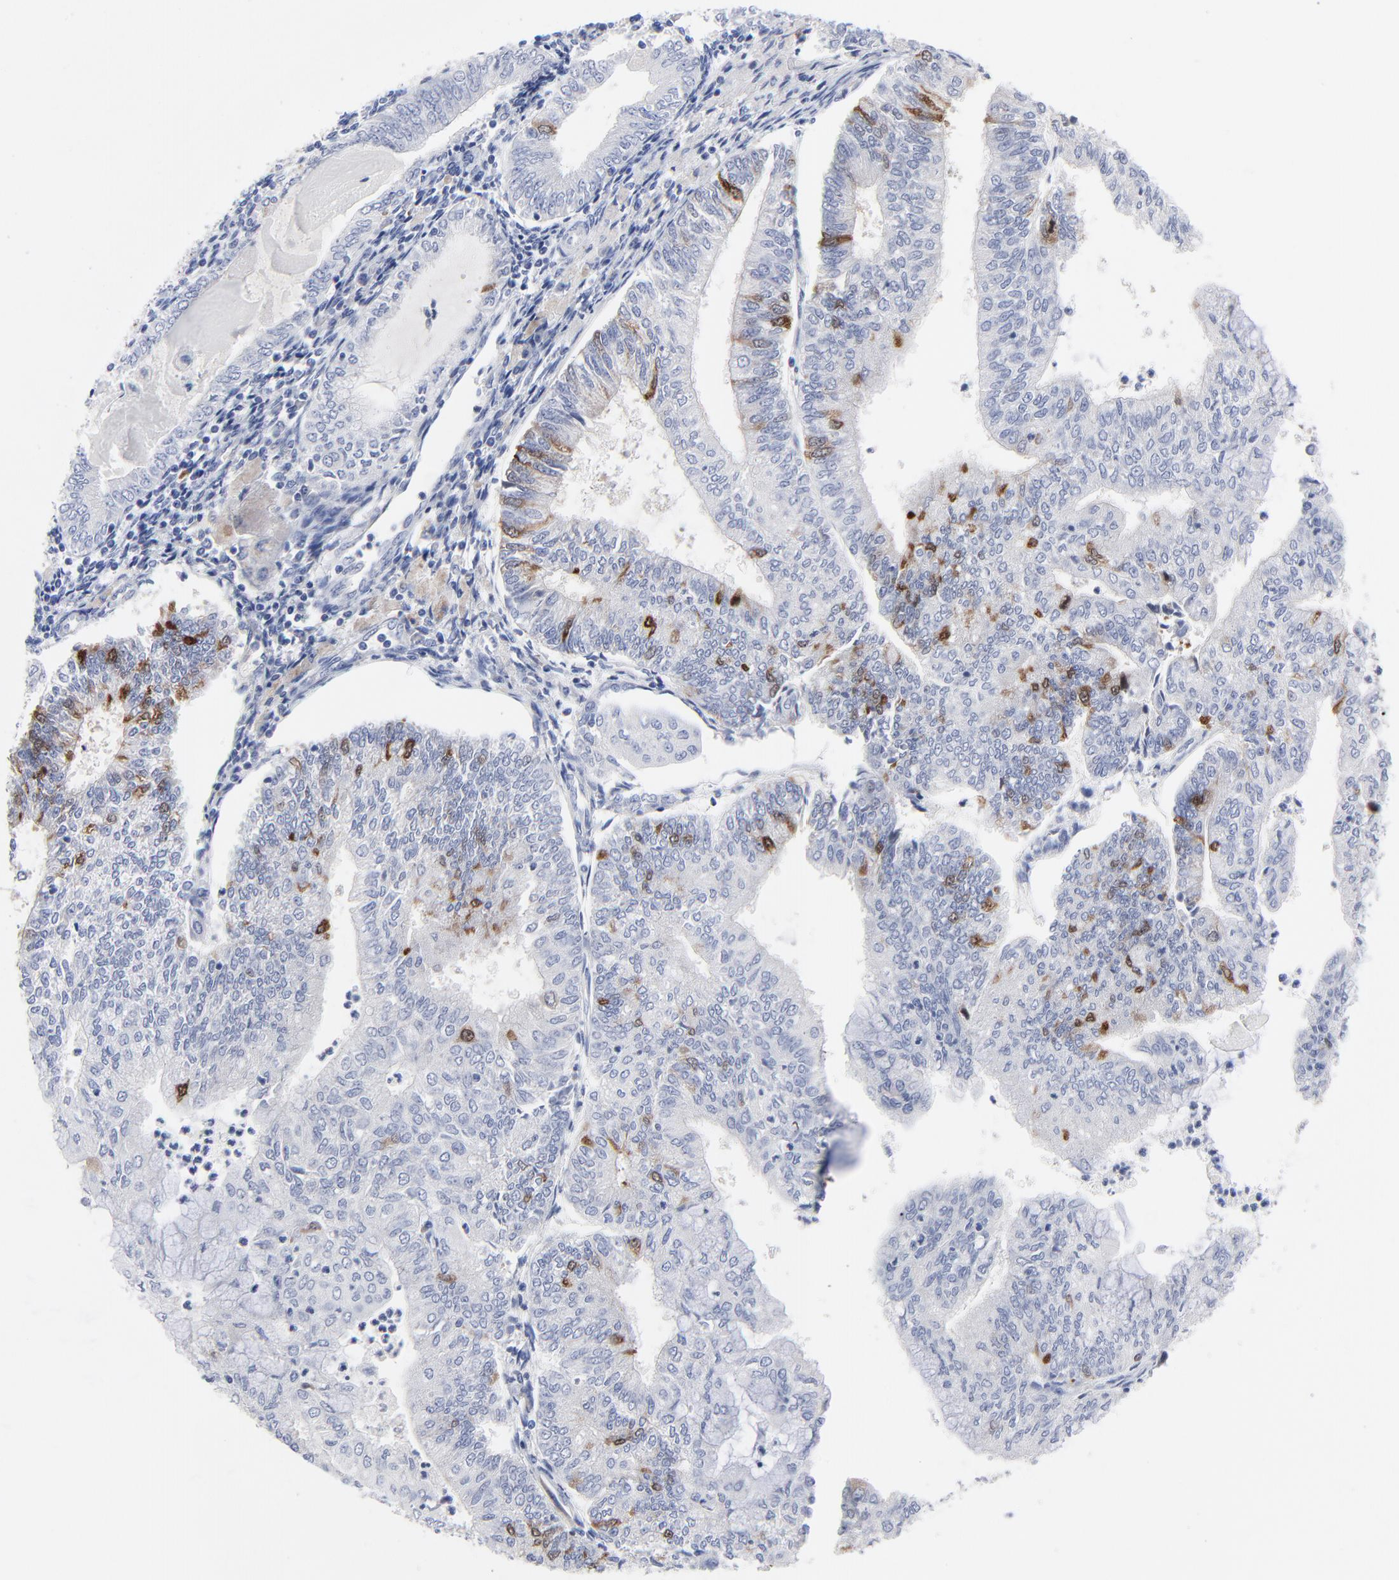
{"staining": {"intensity": "strong", "quantity": "<25%", "location": "cytoplasmic/membranous,nuclear"}, "tissue": "endometrial cancer", "cell_type": "Tumor cells", "image_type": "cancer", "snomed": [{"axis": "morphology", "description": "Adenocarcinoma, NOS"}, {"axis": "topography", "description": "Endometrium"}], "caption": "A medium amount of strong cytoplasmic/membranous and nuclear positivity is seen in approximately <25% of tumor cells in adenocarcinoma (endometrial) tissue. (Brightfield microscopy of DAB IHC at high magnification).", "gene": "CDK1", "patient": {"sex": "female", "age": 59}}